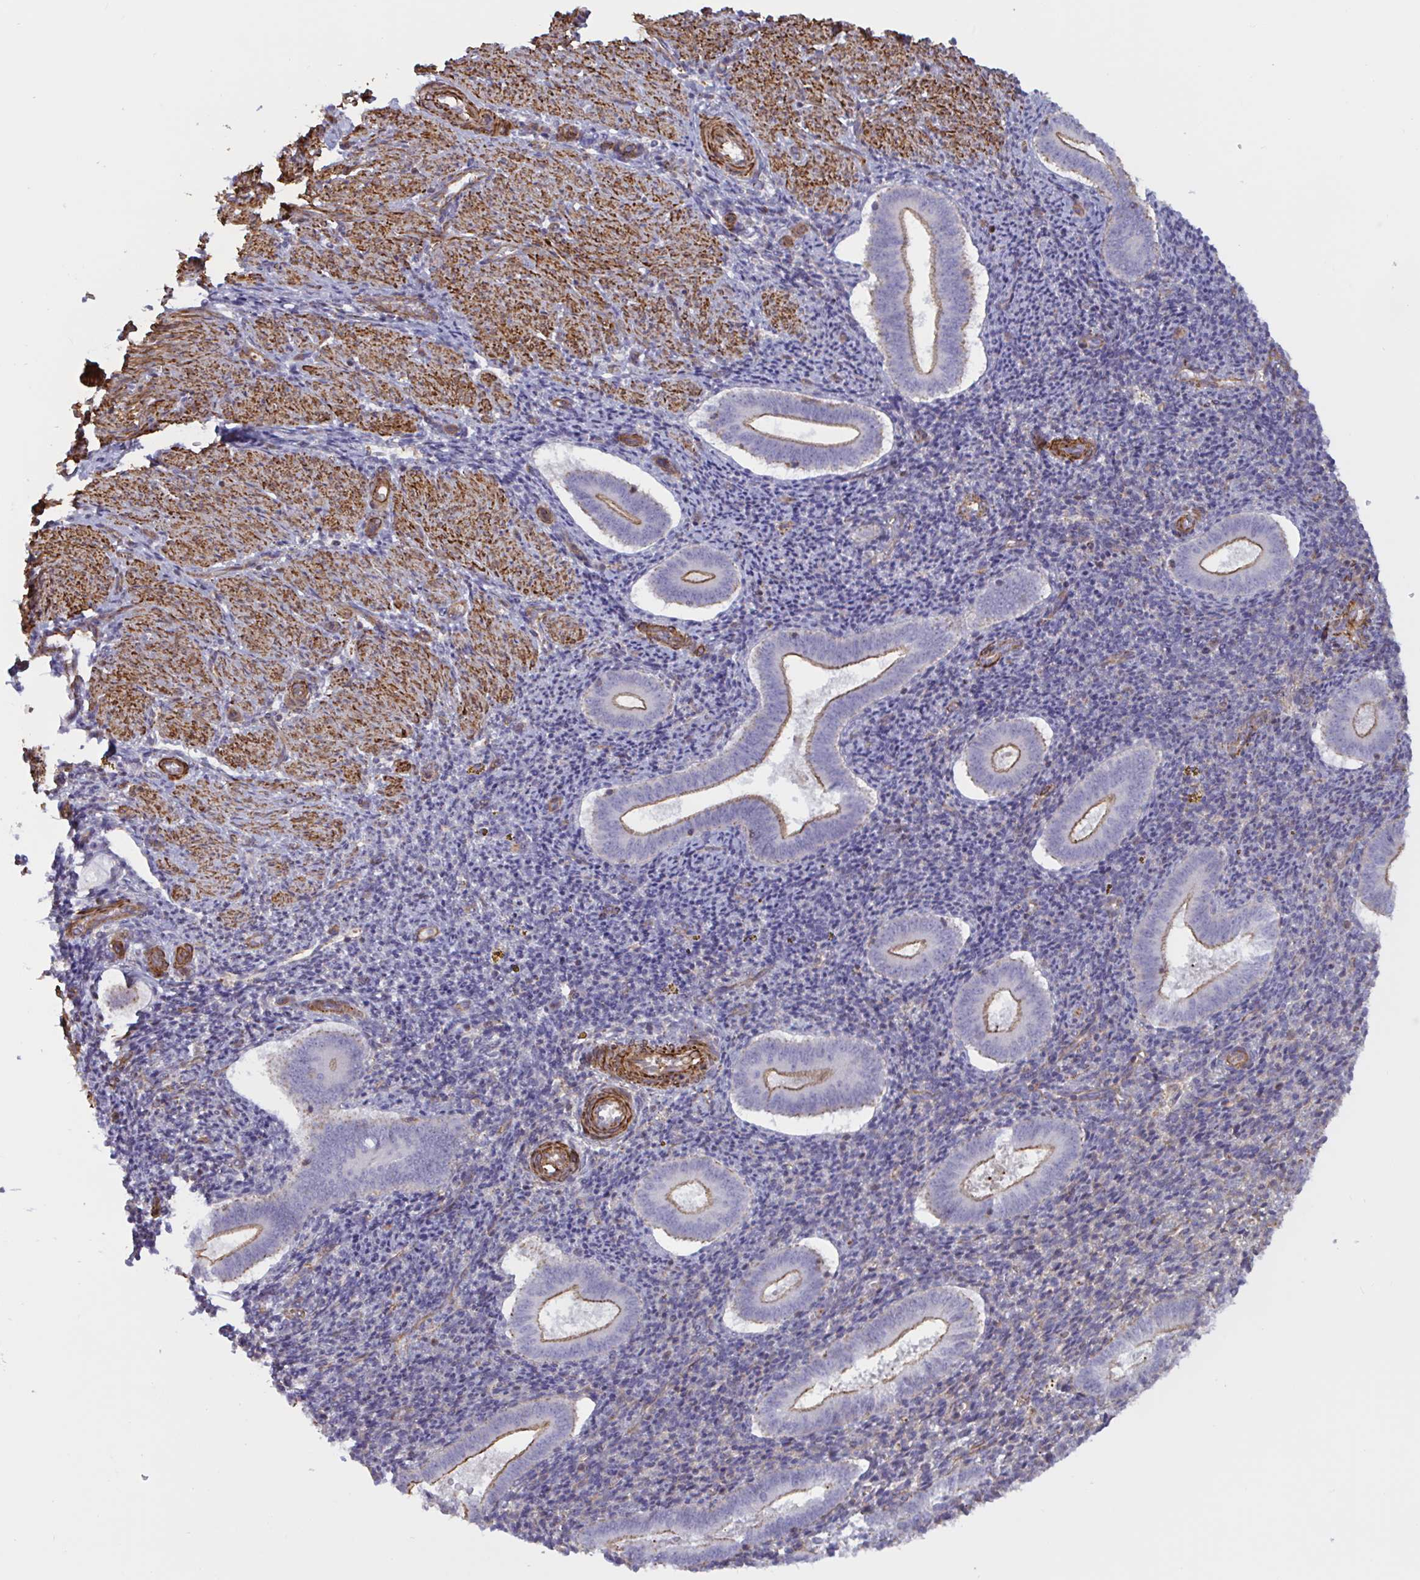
{"staining": {"intensity": "negative", "quantity": "none", "location": "none"}, "tissue": "endometrium", "cell_type": "Cells in endometrial stroma", "image_type": "normal", "snomed": [{"axis": "morphology", "description": "Normal tissue, NOS"}, {"axis": "topography", "description": "Endometrium"}], "caption": "Immunohistochemical staining of normal endometrium exhibits no significant positivity in cells in endometrial stroma.", "gene": "SHISA7", "patient": {"sex": "female", "age": 25}}